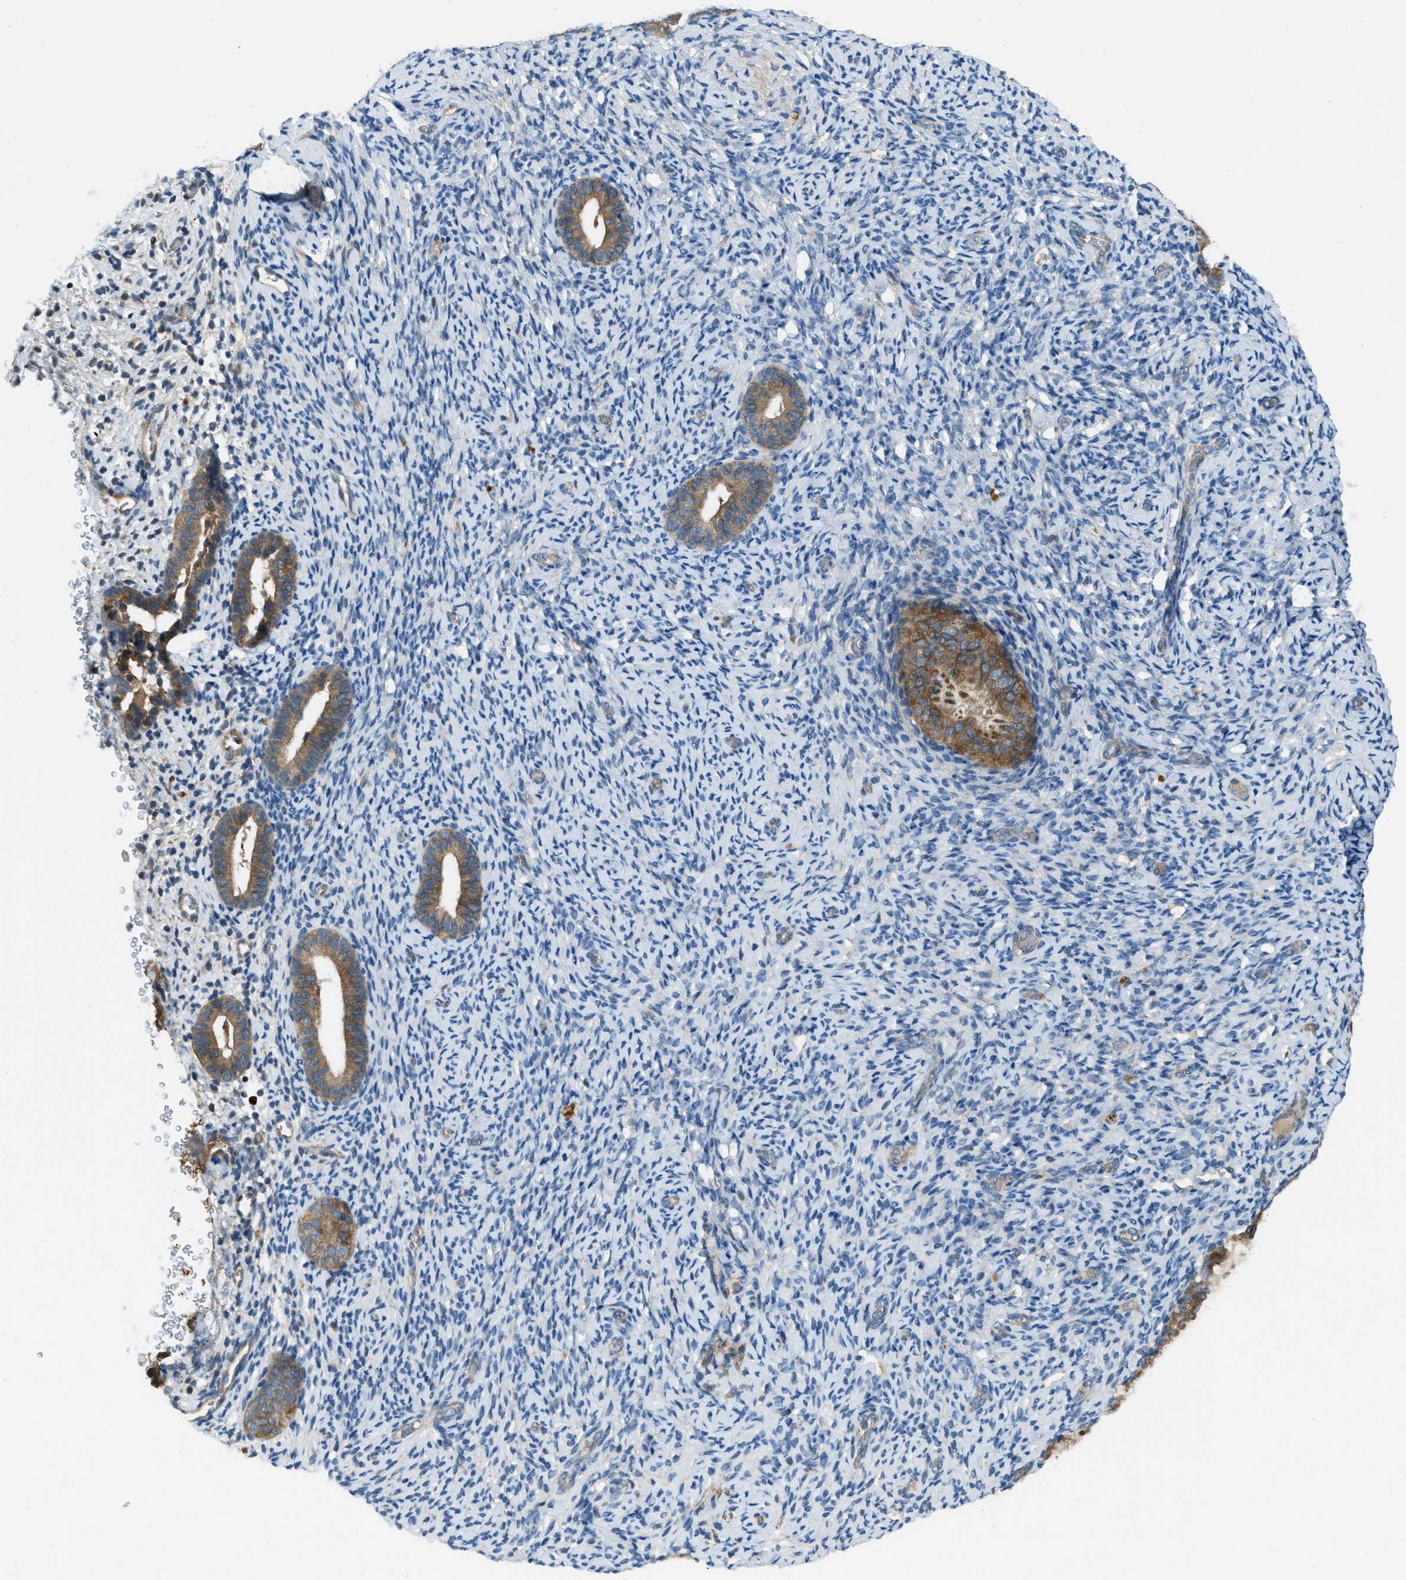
{"staining": {"intensity": "negative", "quantity": "none", "location": "none"}, "tissue": "endometrium", "cell_type": "Cells in endometrial stroma", "image_type": "normal", "snomed": [{"axis": "morphology", "description": "Normal tissue, NOS"}, {"axis": "topography", "description": "Endometrium"}], "caption": "Human endometrium stained for a protein using immunohistochemistry displays no positivity in cells in endometrial stroma.", "gene": "VEZT", "patient": {"sex": "female", "age": 51}}